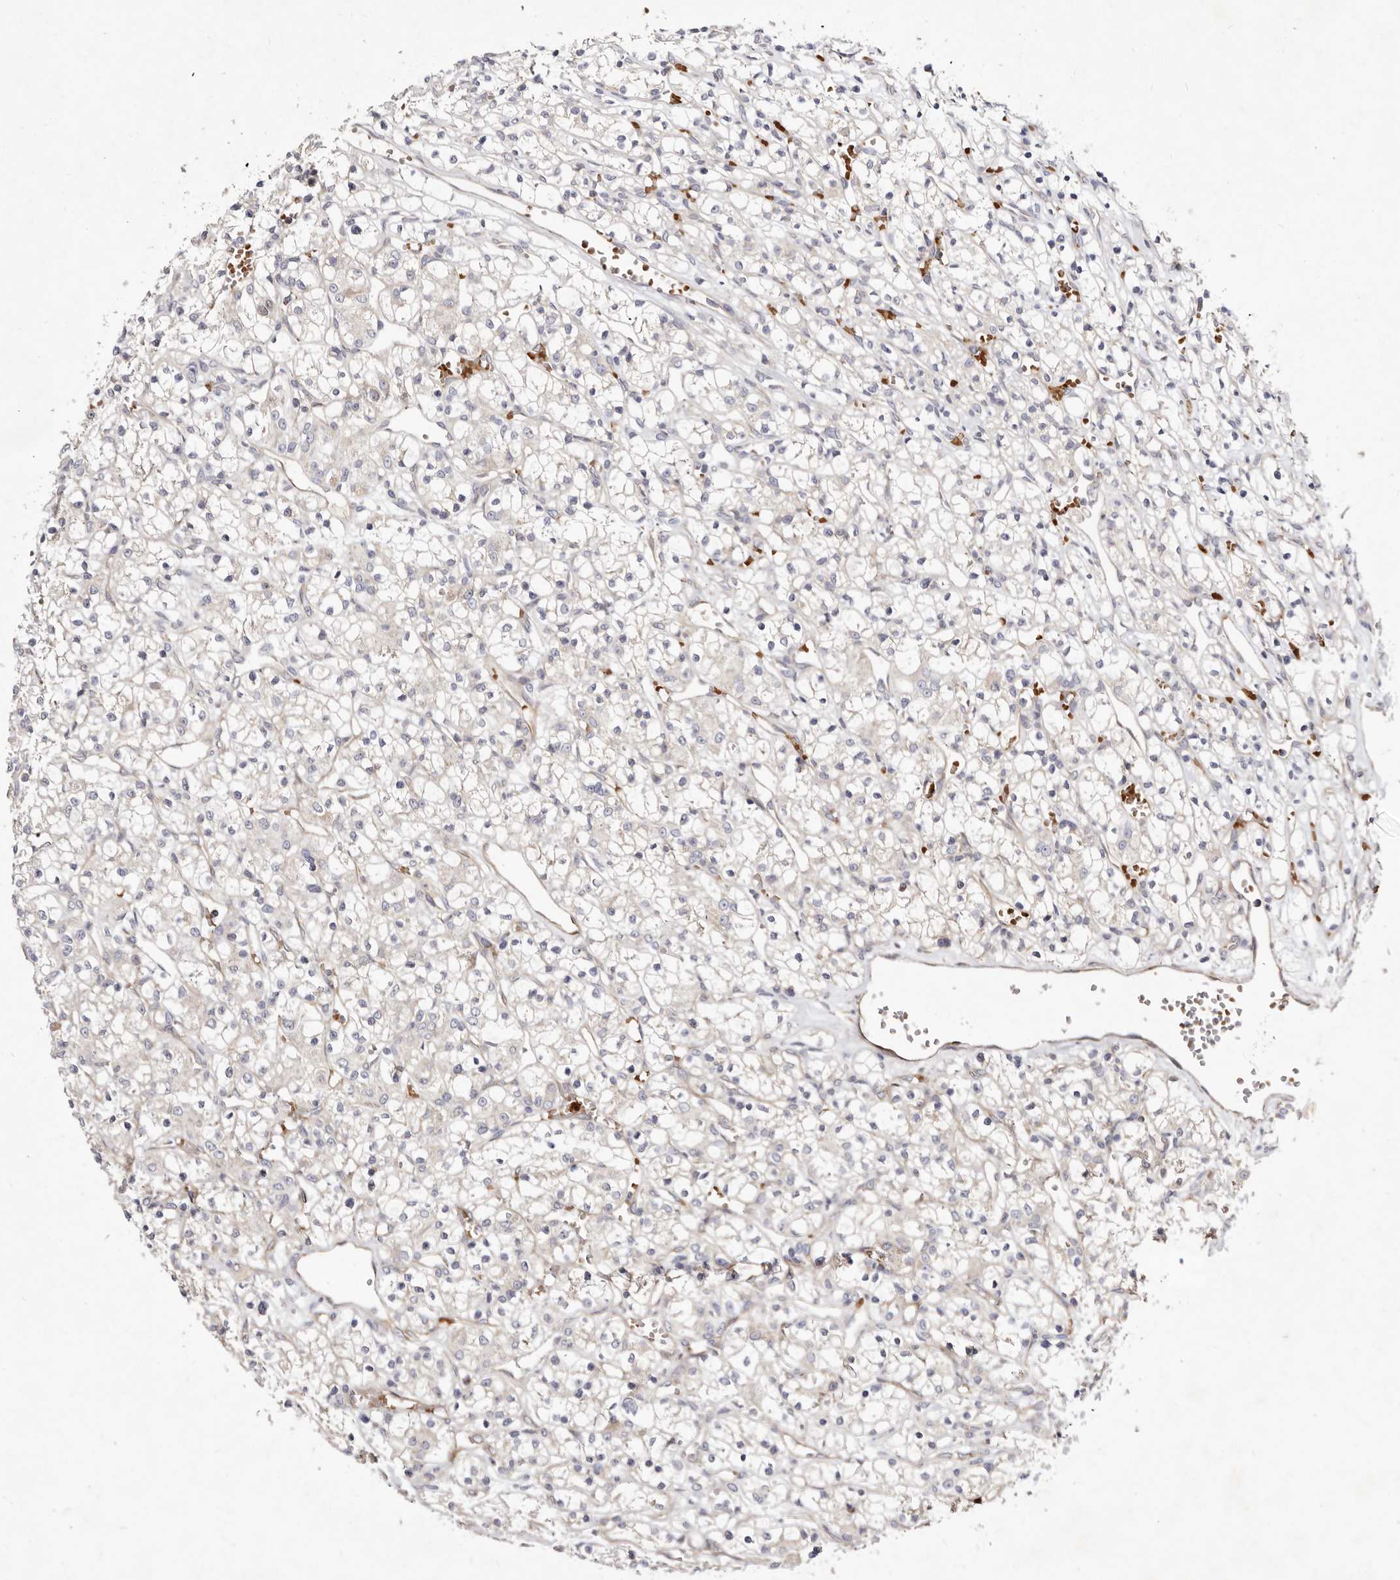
{"staining": {"intensity": "negative", "quantity": "none", "location": "none"}, "tissue": "renal cancer", "cell_type": "Tumor cells", "image_type": "cancer", "snomed": [{"axis": "morphology", "description": "Adenocarcinoma, NOS"}, {"axis": "topography", "description": "Kidney"}], "caption": "This is a photomicrograph of immunohistochemistry staining of adenocarcinoma (renal), which shows no staining in tumor cells.", "gene": "SLC25A20", "patient": {"sex": "female", "age": 59}}